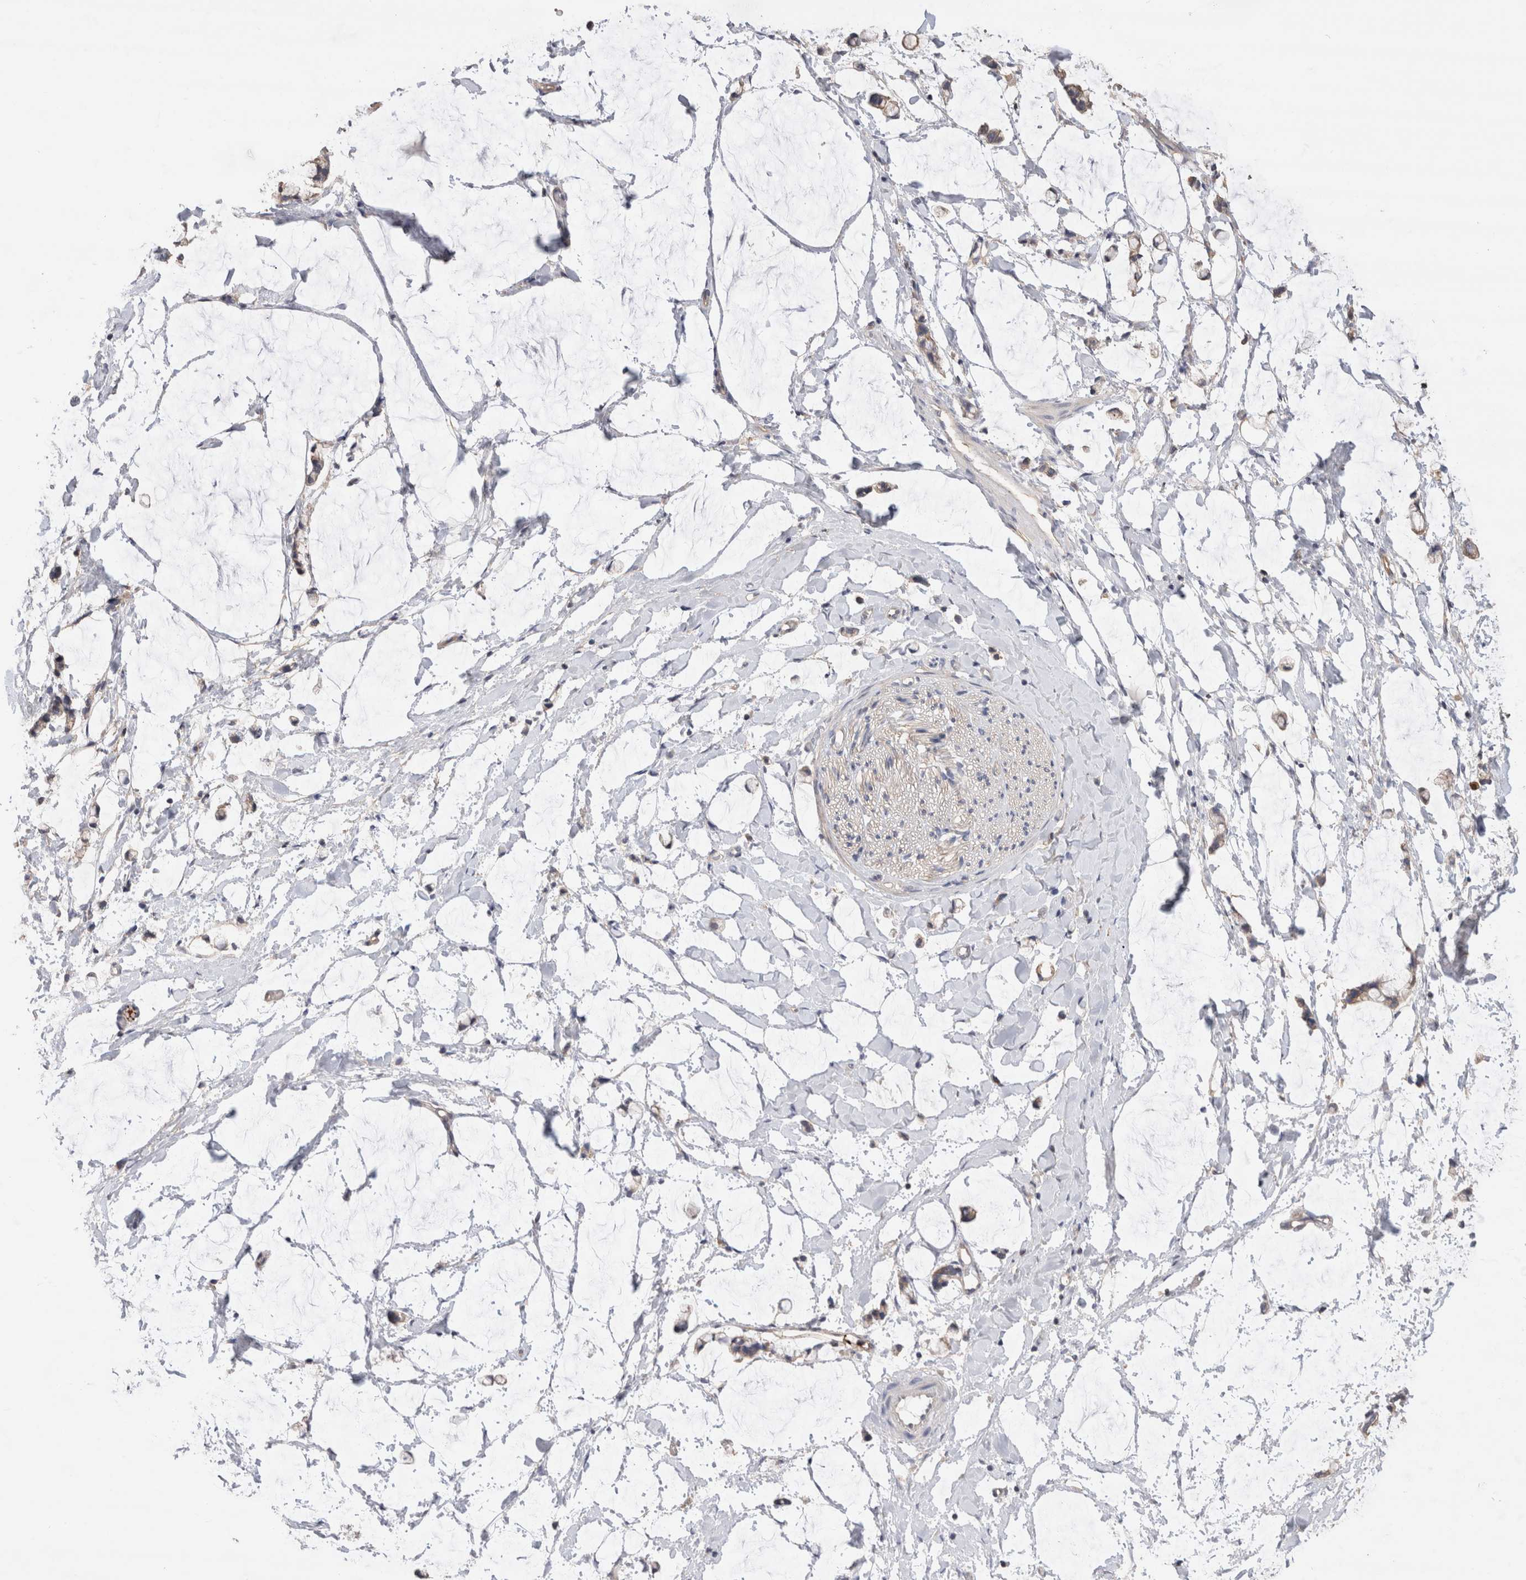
{"staining": {"intensity": "negative", "quantity": "none", "location": "none"}, "tissue": "adipose tissue", "cell_type": "Adipocytes", "image_type": "normal", "snomed": [{"axis": "morphology", "description": "Normal tissue, NOS"}, {"axis": "morphology", "description": "Adenocarcinoma, NOS"}, {"axis": "topography", "description": "Colon"}, {"axis": "topography", "description": "Peripheral nerve tissue"}], "caption": "DAB (3,3'-diaminobenzidine) immunohistochemical staining of unremarkable adipose tissue shows no significant staining in adipocytes. (DAB (3,3'-diaminobenzidine) IHC visualized using brightfield microscopy, high magnification).", "gene": "NXT2", "patient": {"sex": "male", "age": 14}}